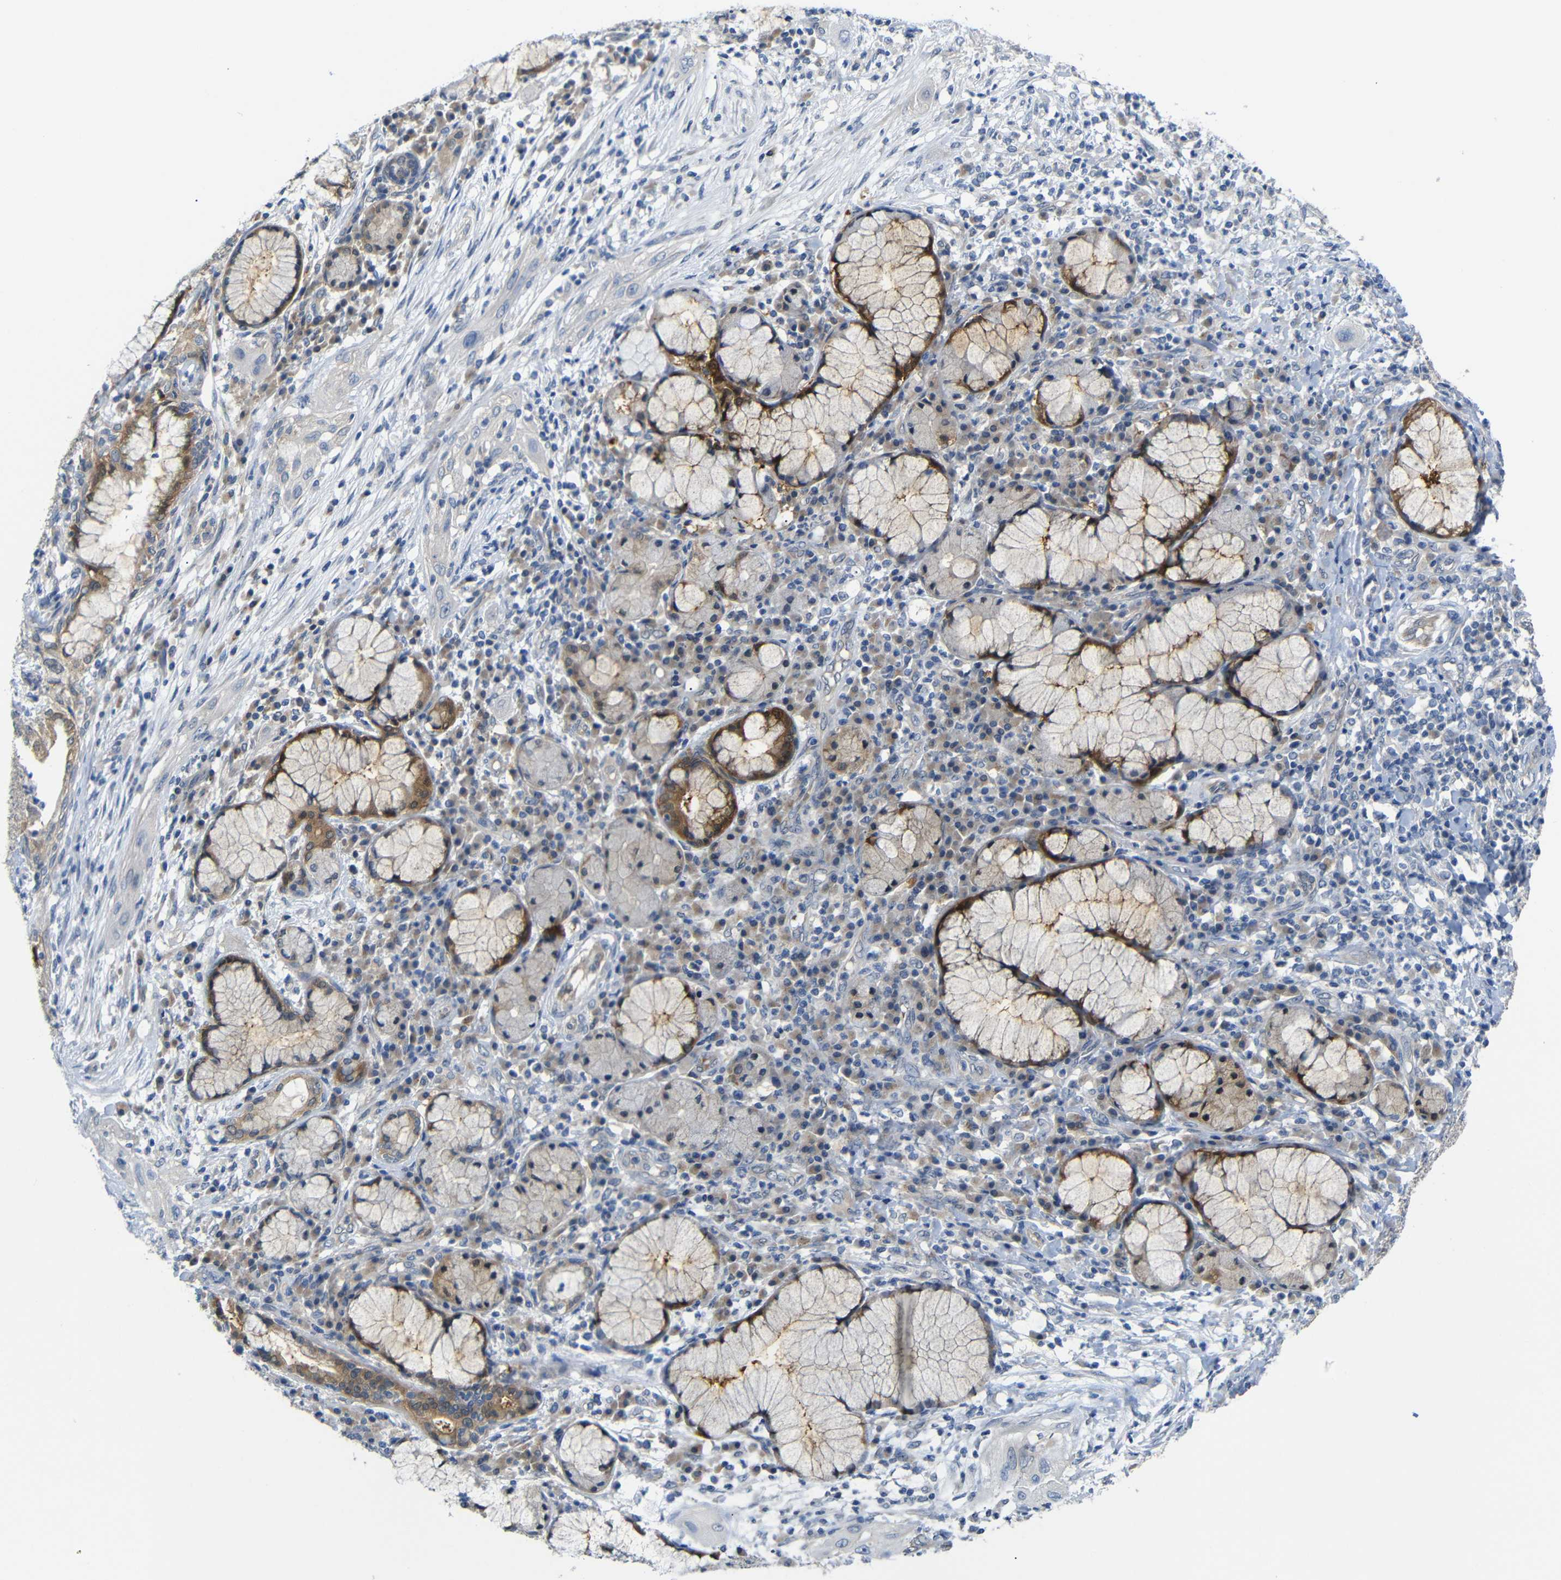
{"staining": {"intensity": "negative", "quantity": "none", "location": "none"}, "tissue": "lung cancer", "cell_type": "Tumor cells", "image_type": "cancer", "snomed": [{"axis": "morphology", "description": "Squamous cell carcinoma, NOS"}, {"axis": "topography", "description": "Lung"}], "caption": "Immunohistochemistry of human lung squamous cell carcinoma reveals no positivity in tumor cells.", "gene": "TBC1D32", "patient": {"sex": "female", "age": 47}}